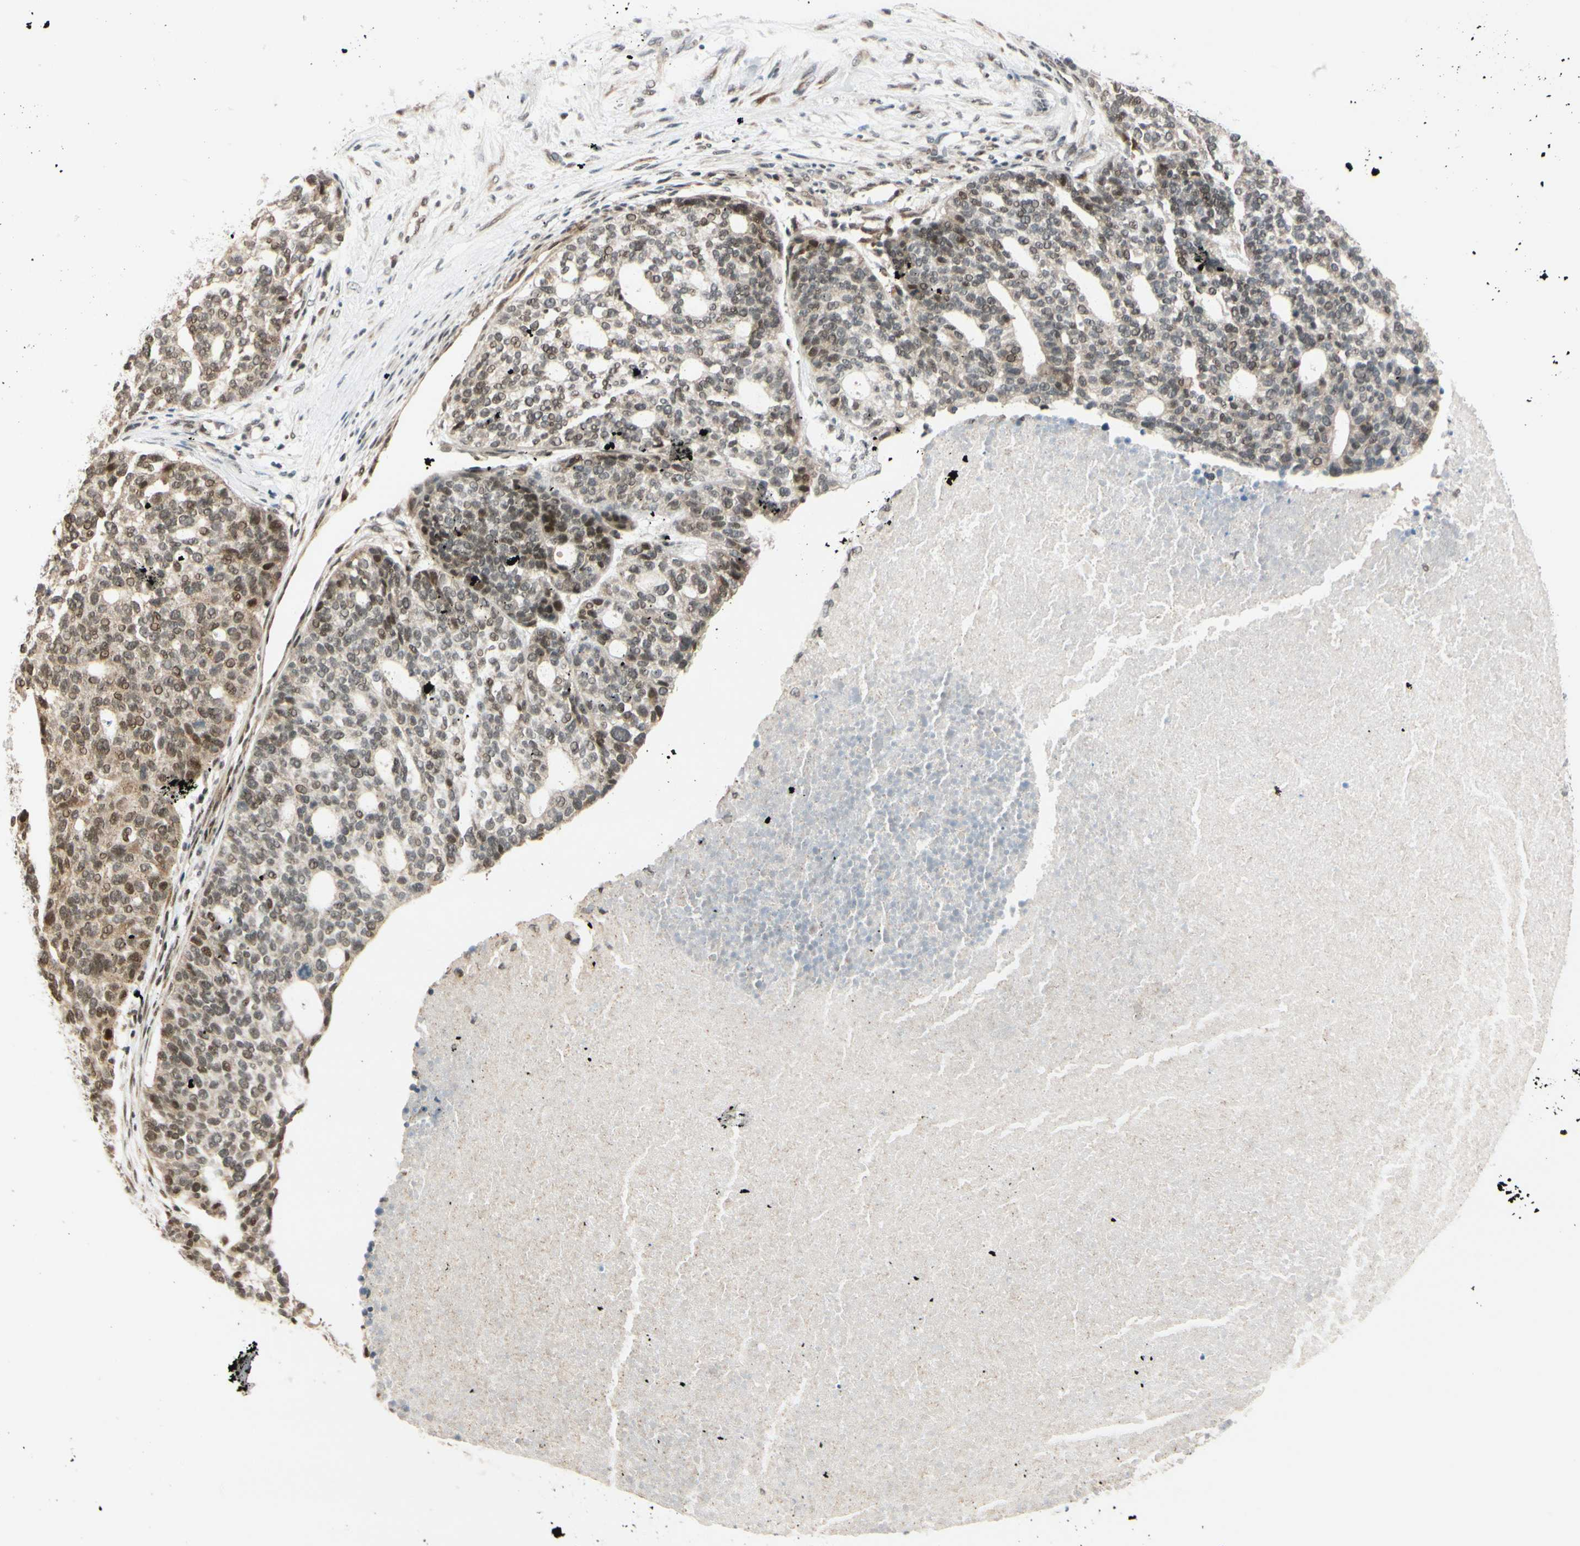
{"staining": {"intensity": "weak", "quantity": ">75%", "location": "cytoplasmic/membranous,nuclear"}, "tissue": "ovarian cancer", "cell_type": "Tumor cells", "image_type": "cancer", "snomed": [{"axis": "morphology", "description": "Cystadenocarcinoma, serous, NOS"}, {"axis": "topography", "description": "Ovary"}], "caption": "Ovarian serous cystadenocarcinoma tissue exhibits weak cytoplasmic/membranous and nuclear staining in about >75% of tumor cells, visualized by immunohistochemistry.", "gene": "BRMS1", "patient": {"sex": "female", "age": 59}}